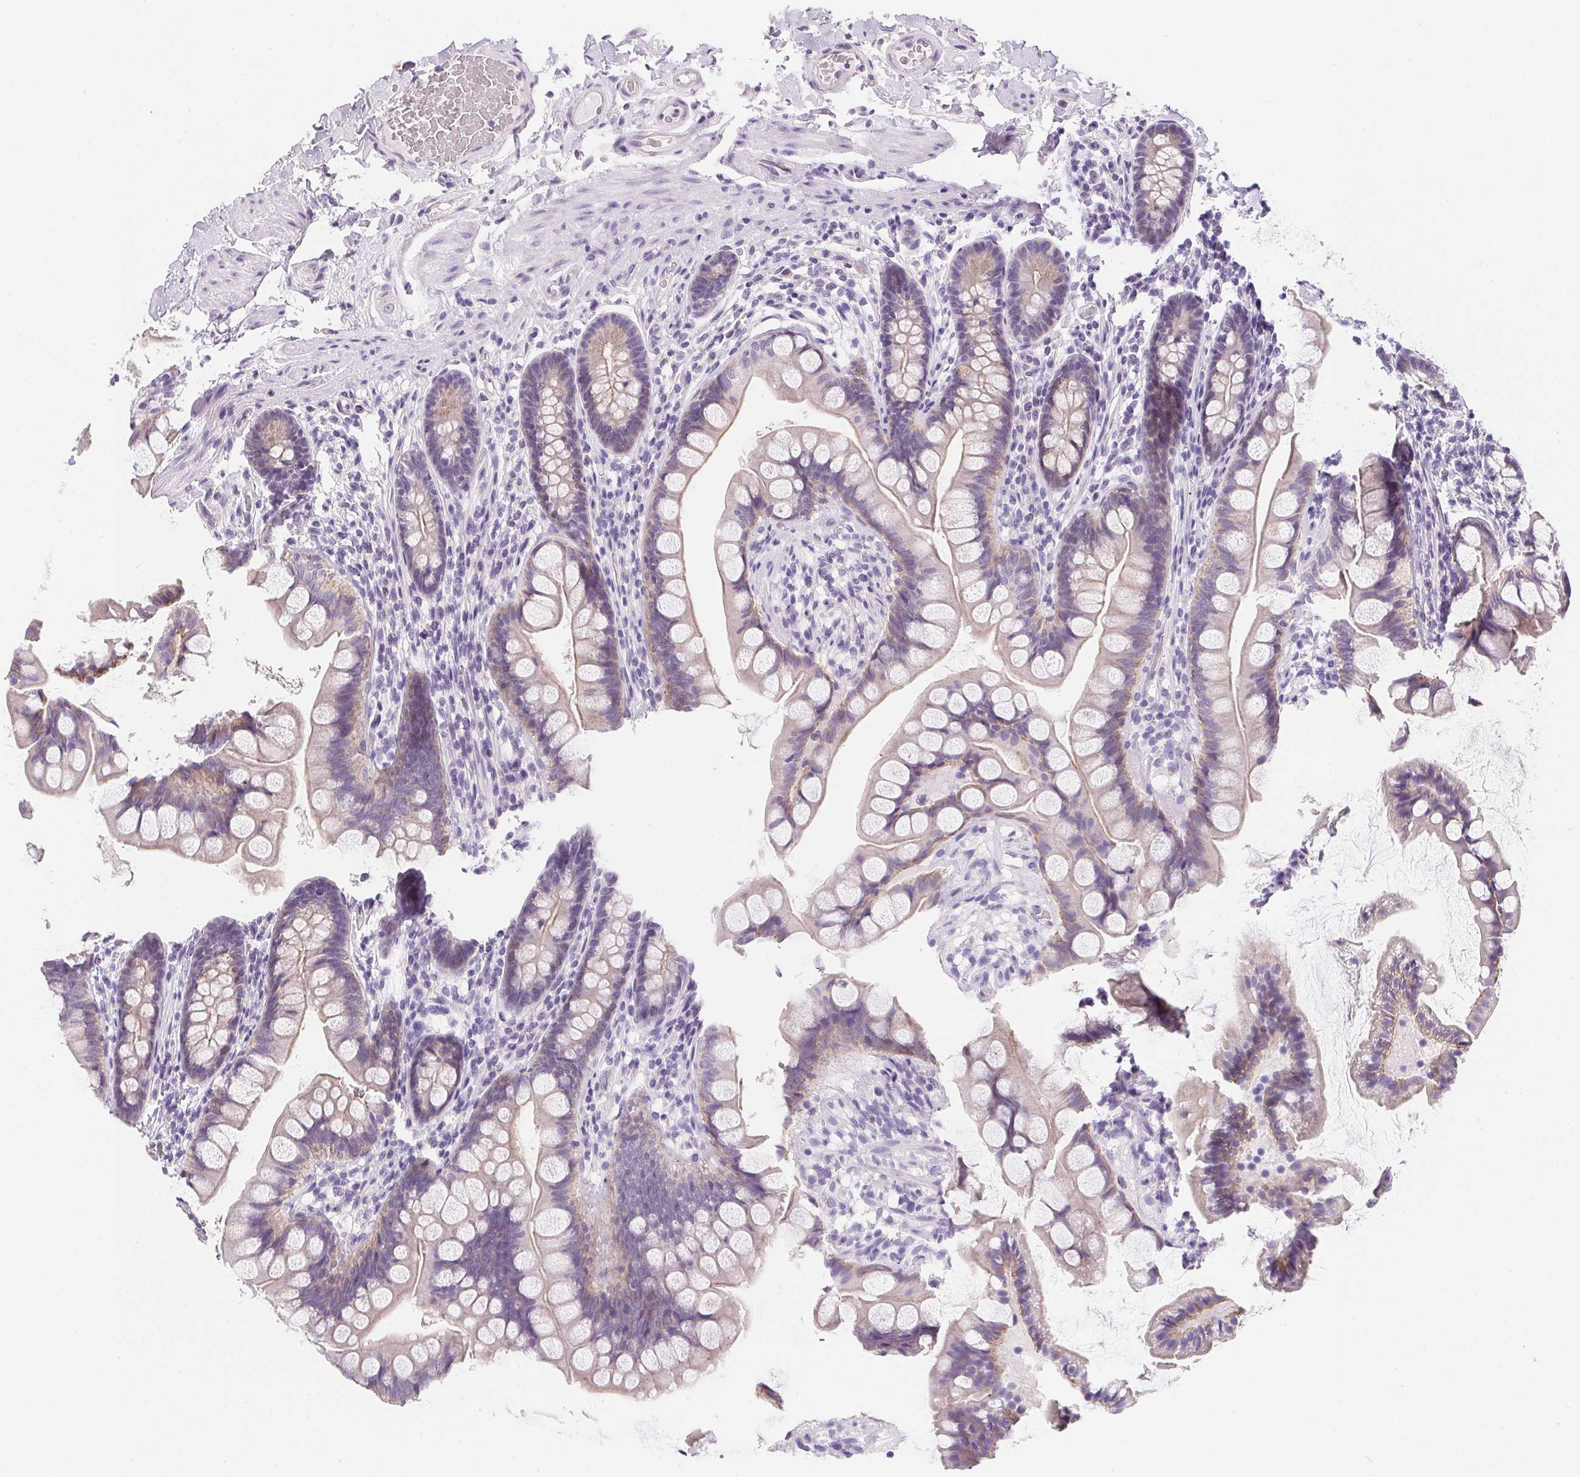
{"staining": {"intensity": "weak", "quantity": "25%-75%", "location": "cytoplasmic/membranous"}, "tissue": "small intestine", "cell_type": "Glandular cells", "image_type": "normal", "snomed": [{"axis": "morphology", "description": "Normal tissue, NOS"}, {"axis": "topography", "description": "Small intestine"}], "caption": "Approximately 25%-75% of glandular cells in normal human small intestine show weak cytoplasmic/membranous protein expression as visualized by brown immunohistochemical staining.", "gene": "AQP5", "patient": {"sex": "male", "age": 70}}